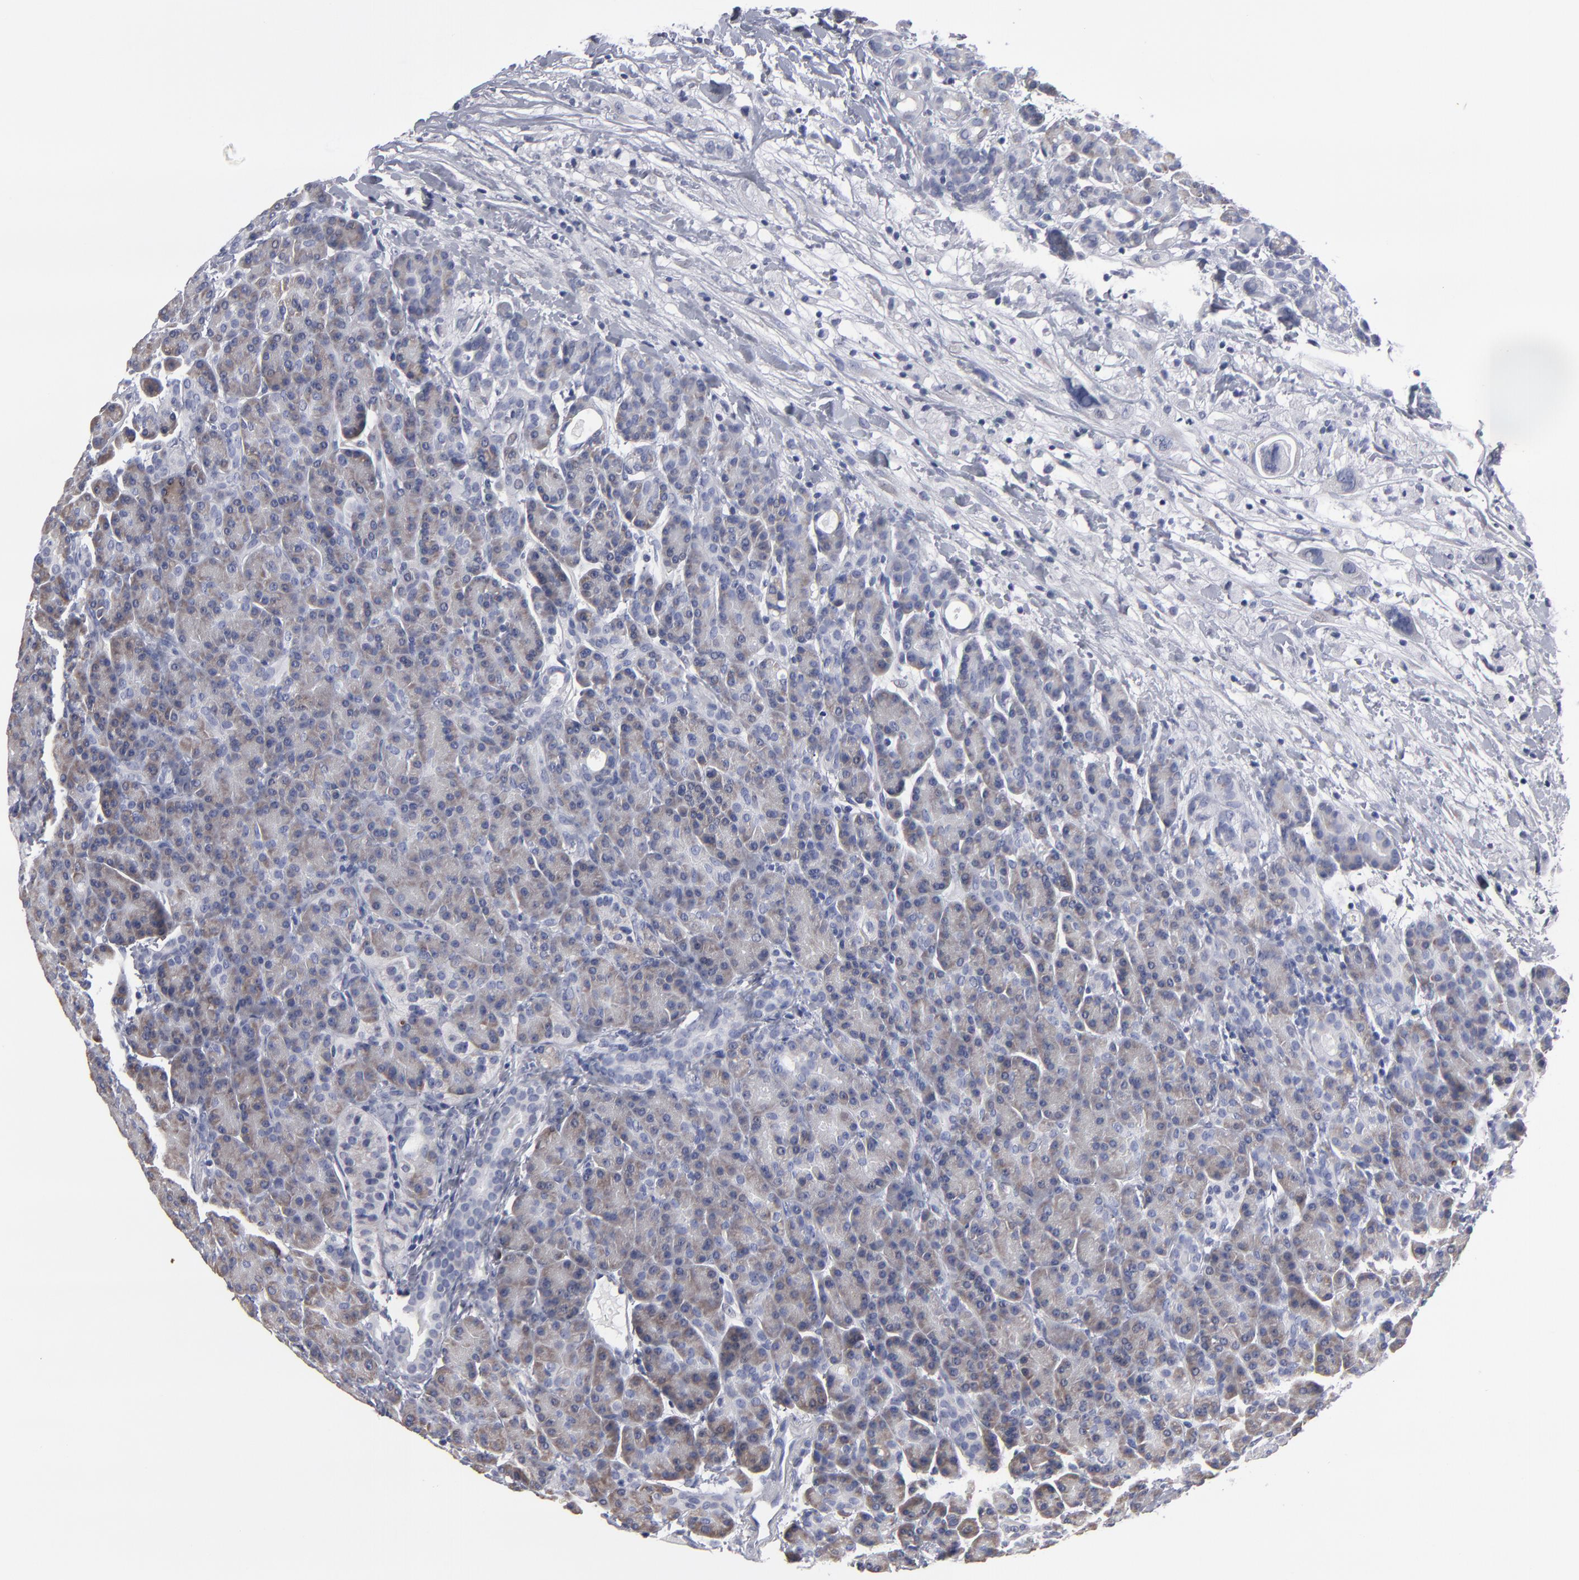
{"staining": {"intensity": "weak", "quantity": "25%-75%", "location": "cytoplasmic/membranous"}, "tissue": "pancreas", "cell_type": "Exocrine glandular cells", "image_type": "normal", "snomed": [{"axis": "morphology", "description": "Normal tissue, NOS"}, {"axis": "topography", "description": "Pancreas"}], "caption": "This is an image of IHC staining of normal pancreas, which shows weak expression in the cytoplasmic/membranous of exocrine glandular cells.", "gene": "CCDC80", "patient": {"sex": "female", "age": 77}}